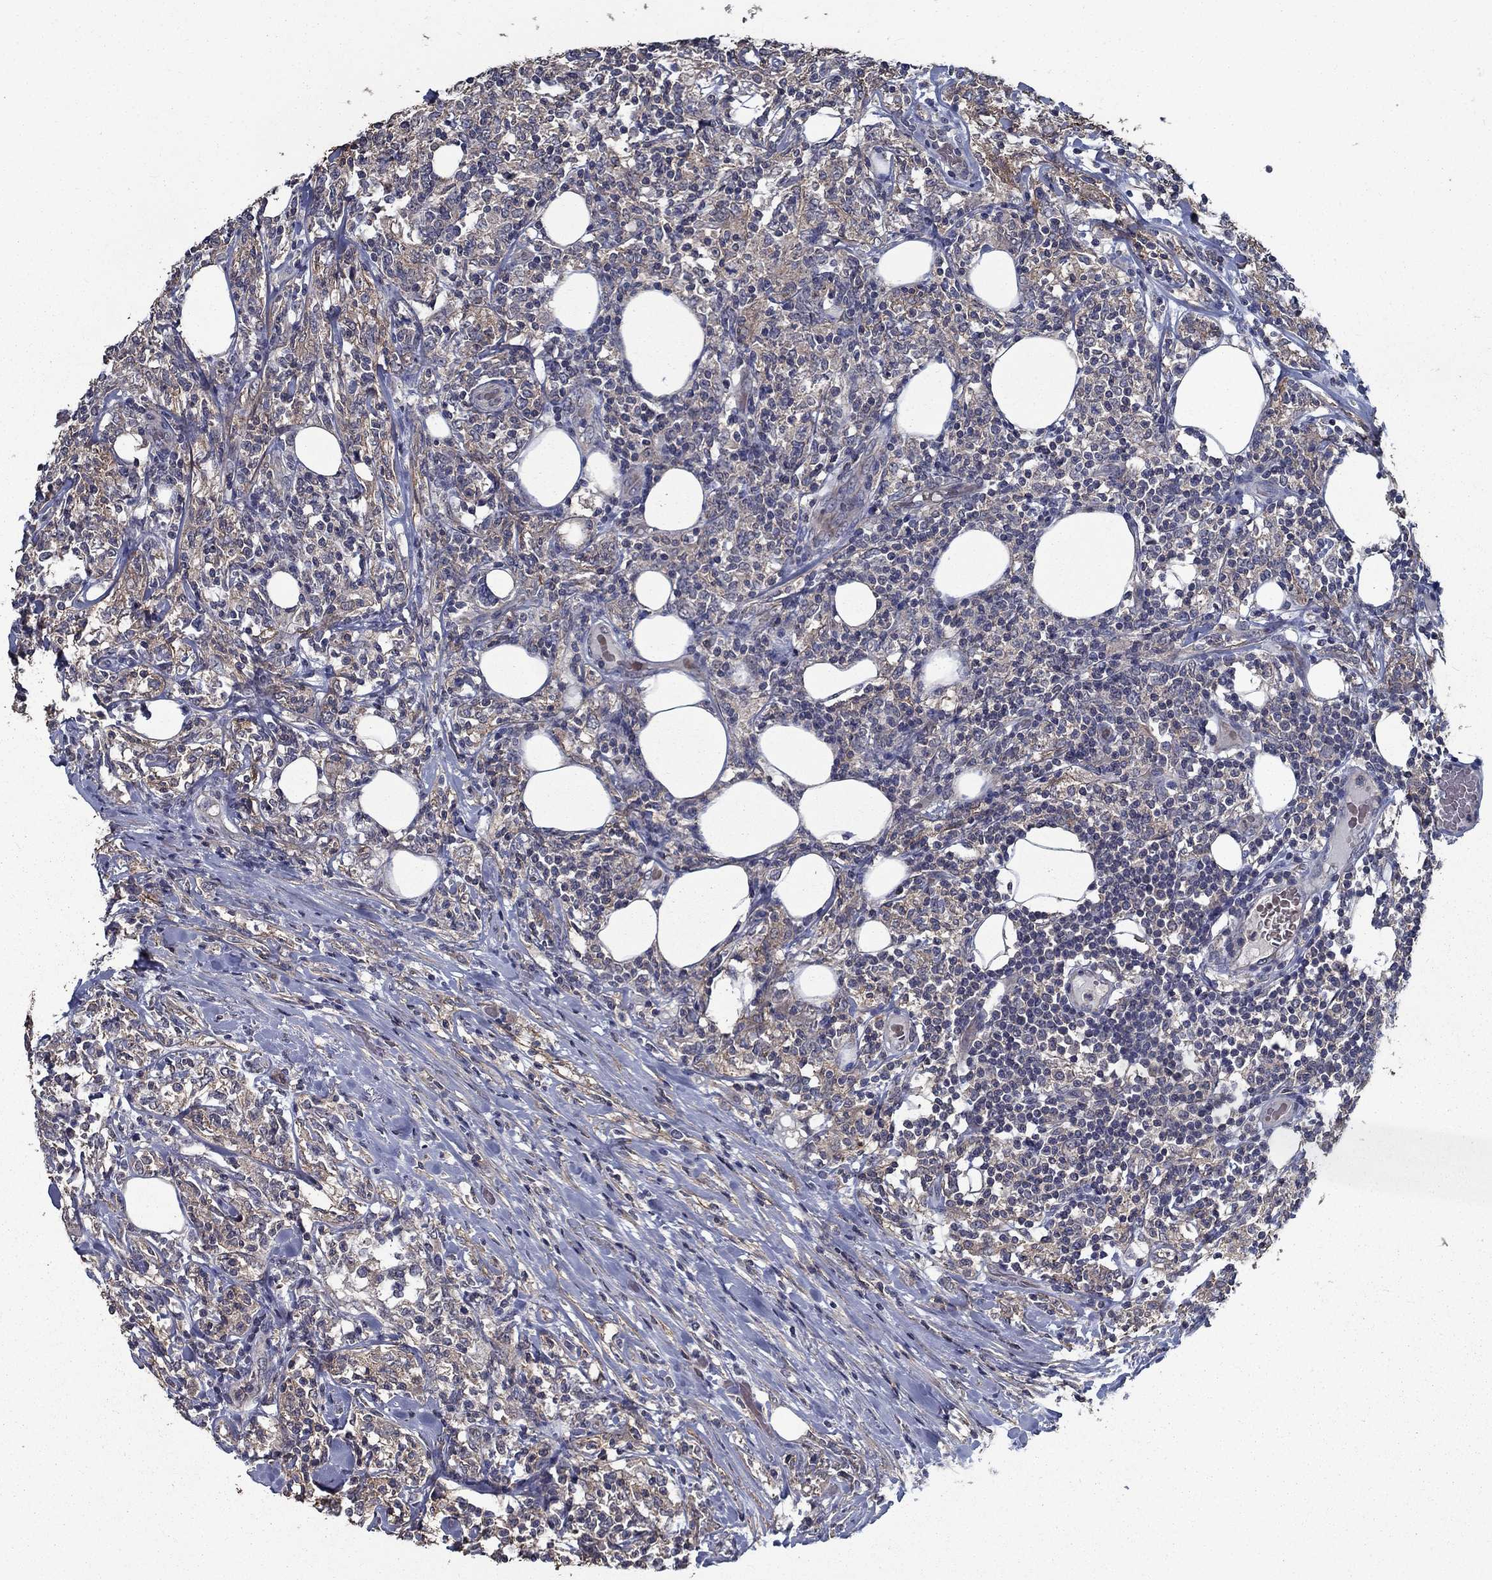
{"staining": {"intensity": "moderate", "quantity": "<25%", "location": "cytoplasmic/membranous"}, "tissue": "lymphoma", "cell_type": "Tumor cells", "image_type": "cancer", "snomed": [{"axis": "morphology", "description": "Malignant lymphoma, non-Hodgkin's type, High grade"}, {"axis": "topography", "description": "Lymph node"}], "caption": "Malignant lymphoma, non-Hodgkin's type (high-grade) stained with DAB immunohistochemistry (IHC) reveals low levels of moderate cytoplasmic/membranous expression in about <25% of tumor cells.", "gene": "SLC44A1", "patient": {"sex": "female", "age": 84}}